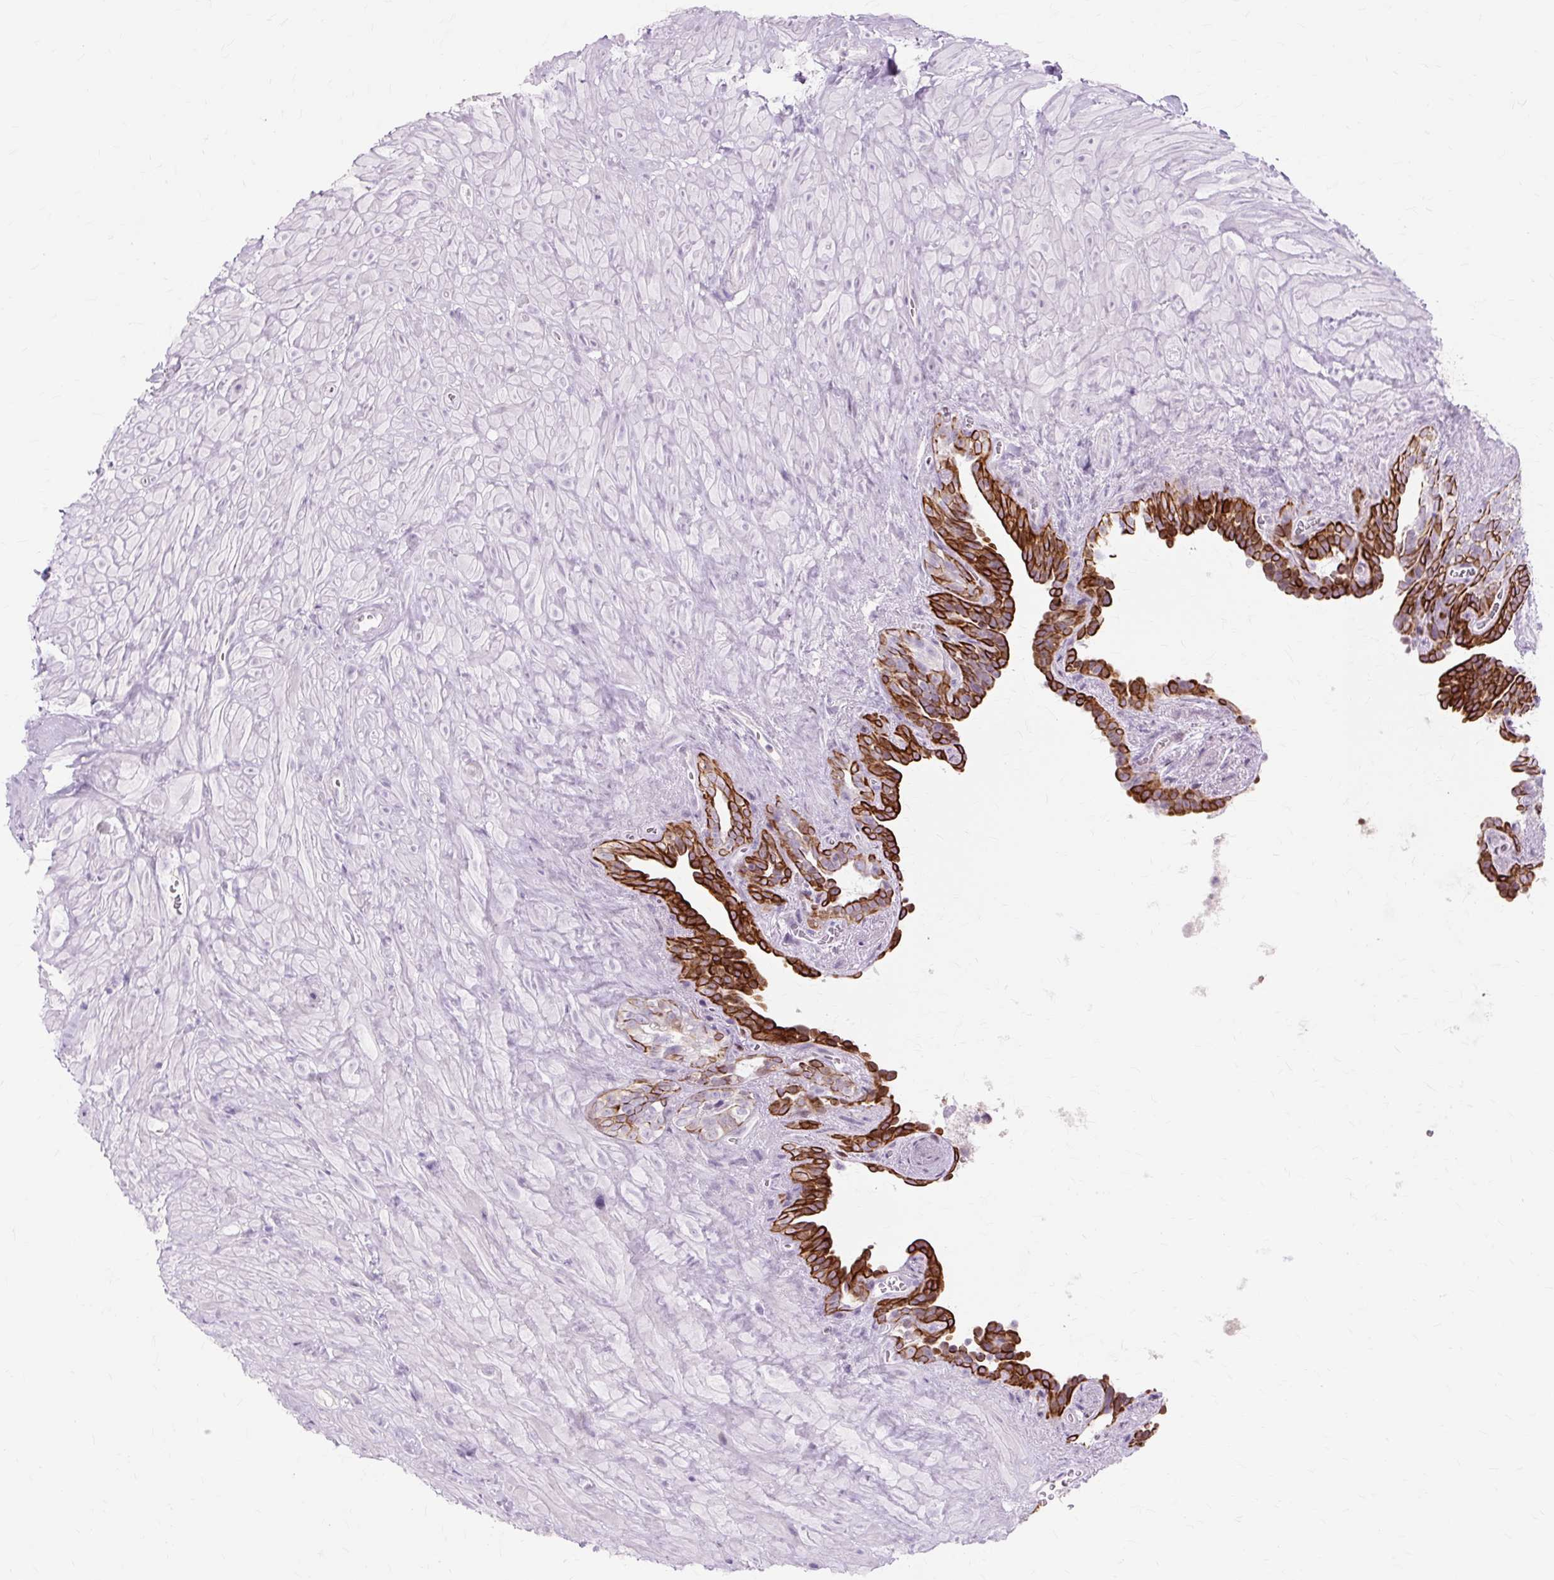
{"staining": {"intensity": "strong", "quantity": "25%-75%", "location": "cytoplasmic/membranous"}, "tissue": "seminal vesicle", "cell_type": "Glandular cells", "image_type": "normal", "snomed": [{"axis": "morphology", "description": "Normal tissue, NOS"}, {"axis": "topography", "description": "Seminal veicle"}], "caption": "Unremarkable seminal vesicle was stained to show a protein in brown. There is high levels of strong cytoplasmic/membranous positivity in about 25%-75% of glandular cells.", "gene": "IRX2", "patient": {"sex": "male", "age": 76}}